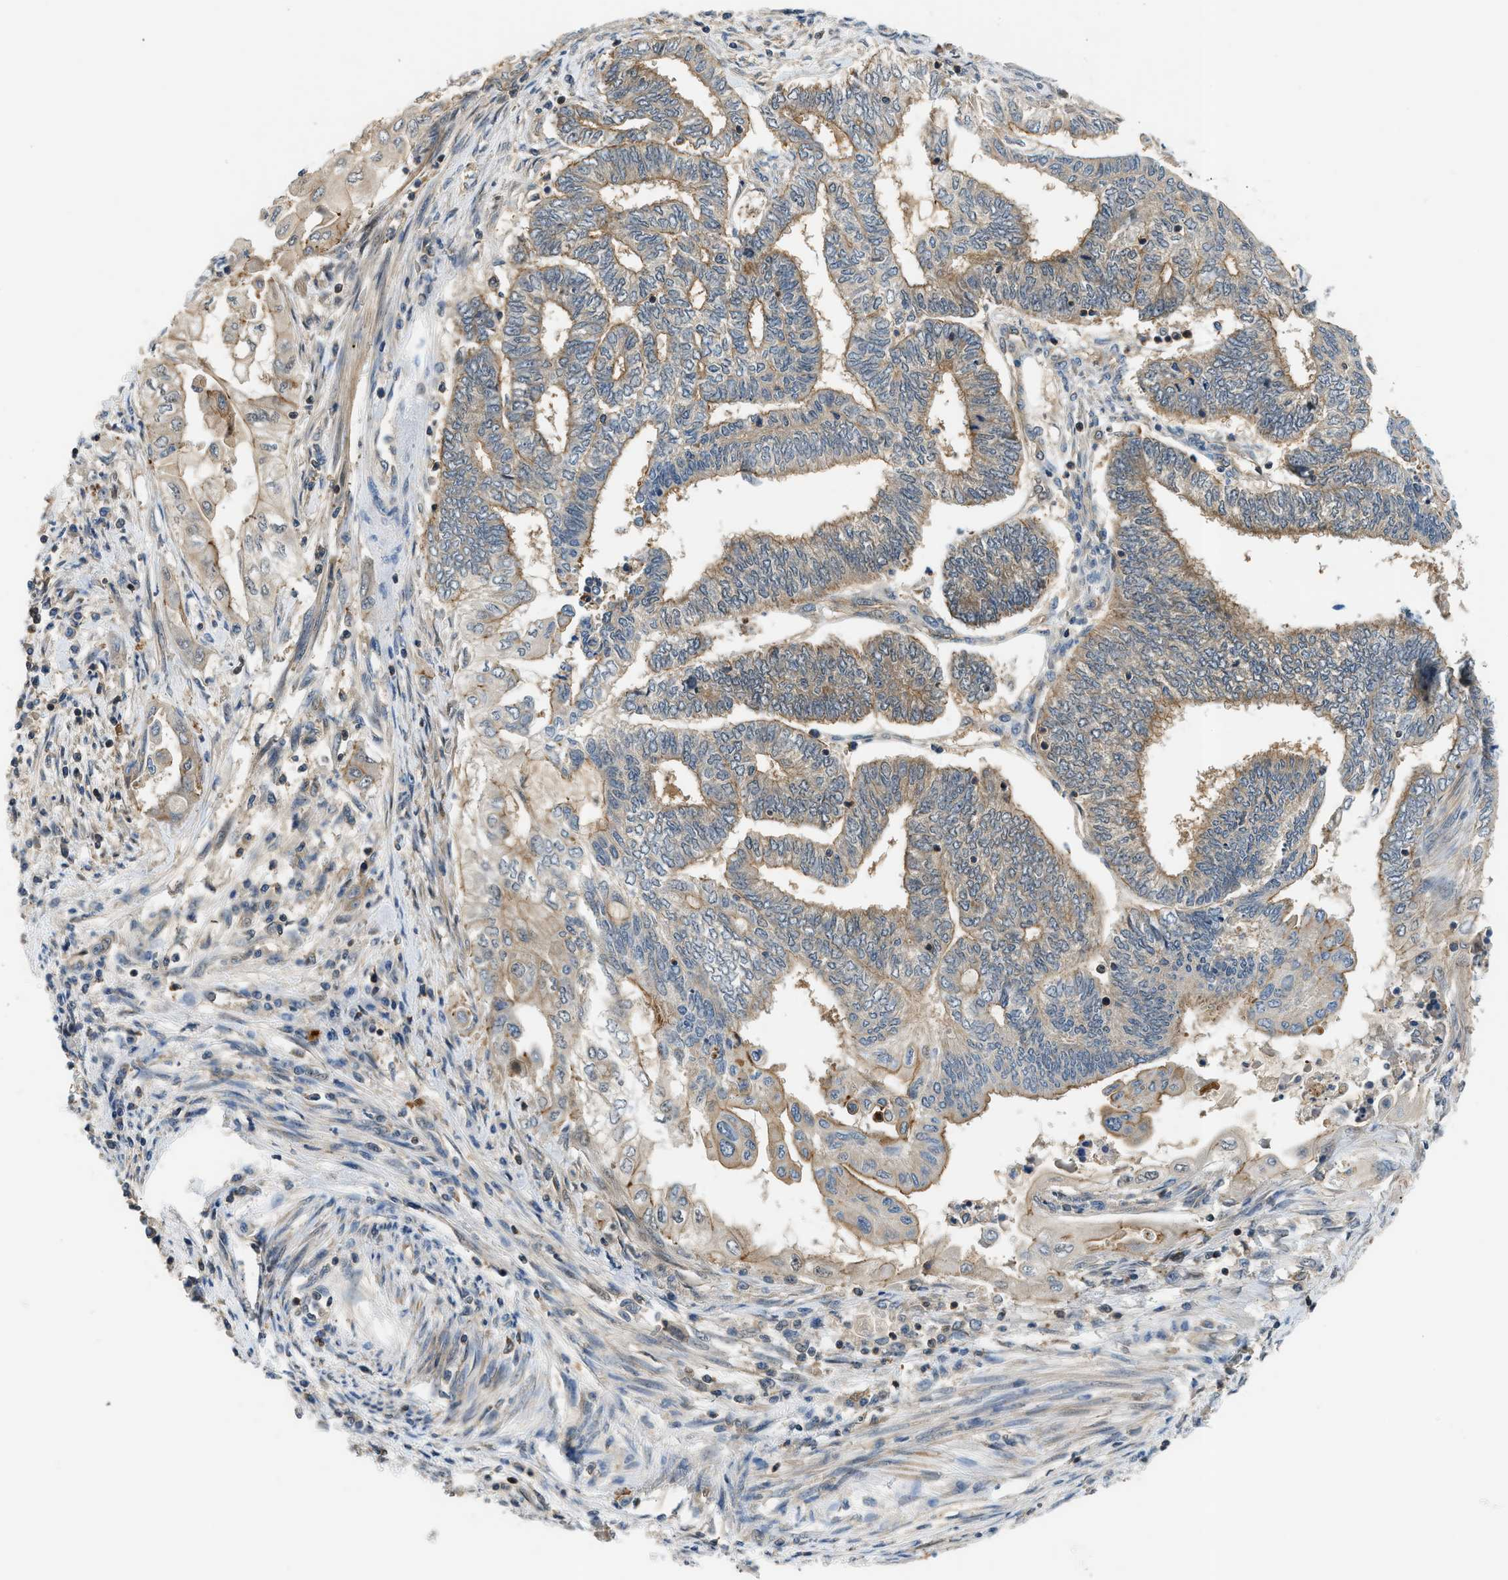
{"staining": {"intensity": "weak", "quantity": ">75%", "location": "cytoplasmic/membranous"}, "tissue": "endometrial cancer", "cell_type": "Tumor cells", "image_type": "cancer", "snomed": [{"axis": "morphology", "description": "Adenocarcinoma, NOS"}, {"axis": "topography", "description": "Uterus"}, {"axis": "topography", "description": "Endometrium"}], "caption": "Human endometrial cancer (adenocarcinoma) stained for a protein (brown) reveals weak cytoplasmic/membranous positive positivity in approximately >75% of tumor cells.", "gene": "CBLB", "patient": {"sex": "female", "age": 70}}